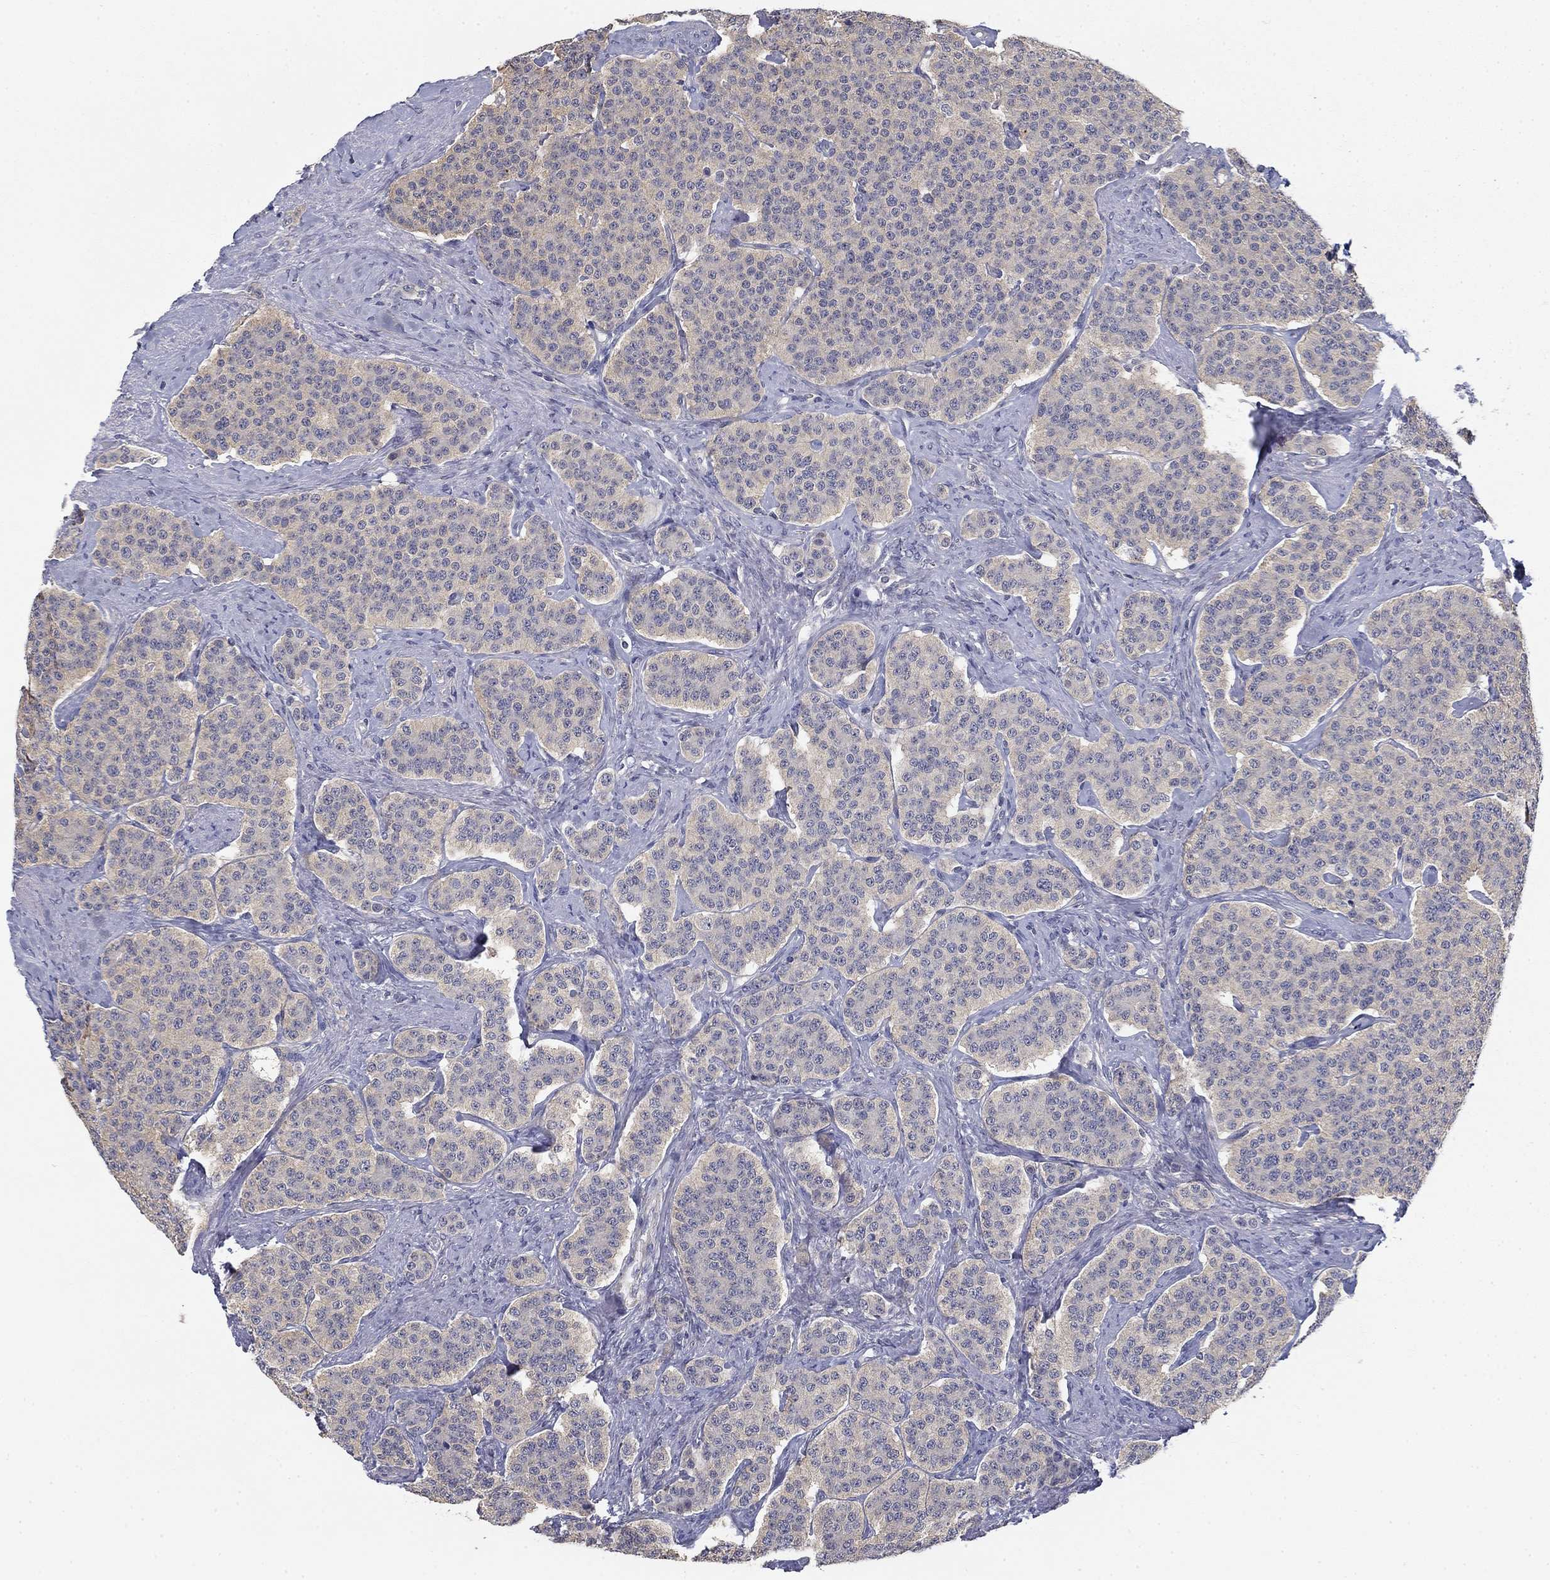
{"staining": {"intensity": "negative", "quantity": "none", "location": "none"}, "tissue": "carcinoid", "cell_type": "Tumor cells", "image_type": "cancer", "snomed": [{"axis": "morphology", "description": "Carcinoid, malignant, NOS"}, {"axis": "topography", "description": "Small intestine"}], "caption": "This is an IHC image of human malignant carcinoid. There is no expression in tumor cells.", "gene": "GRK7", "patient": {"sex": "female", "age": 58}}